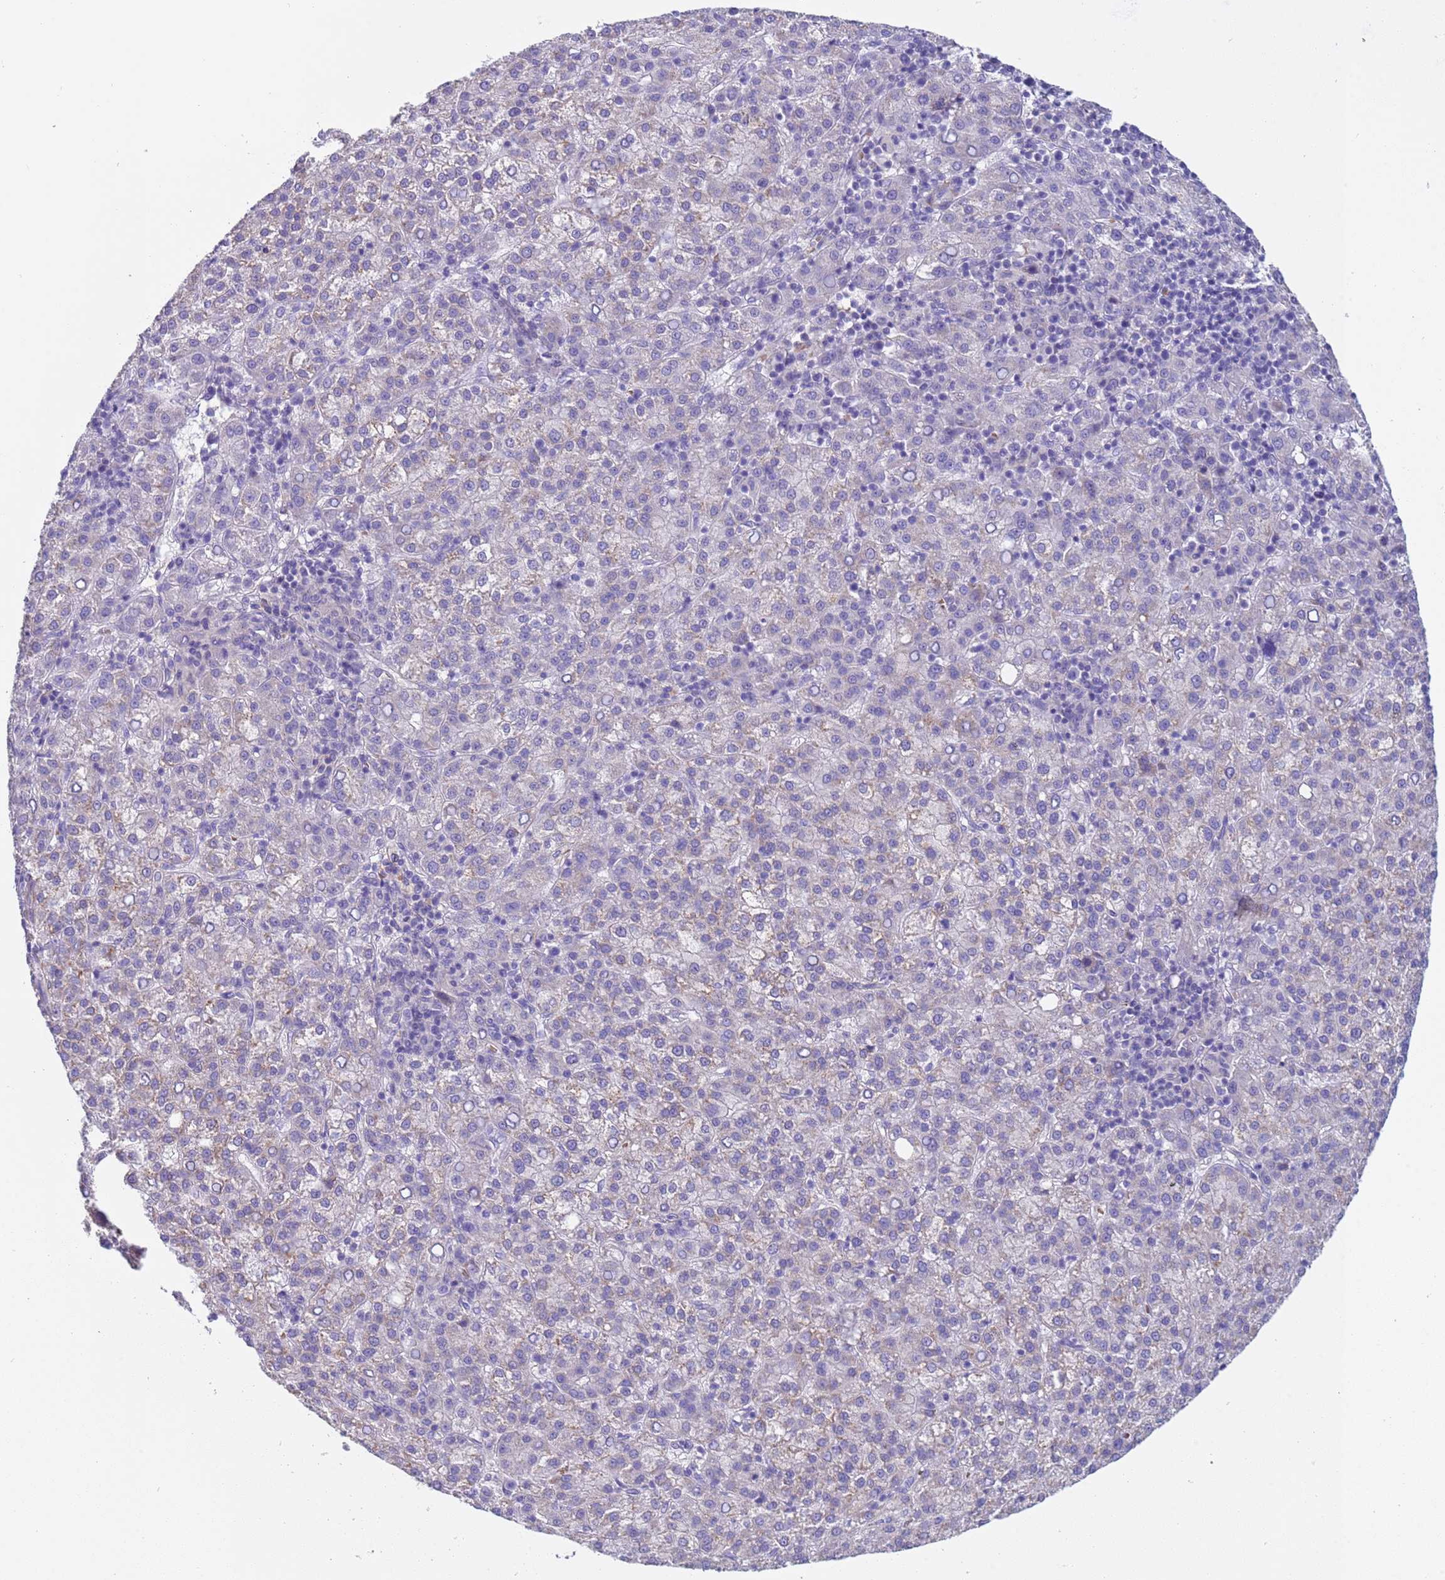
{"staining": {"intensity": "negative", "quantity": "none", "location": "none"}, "tissue": "liver cancer", "cell_type": "Tumor cells", "image_type": "cancer", "snomed": [{"axis": "morphology", "description": "Carcinoma, Hepatocellular, NOS"}, {"axis": "topography", "description": "Liver"}], "caption": "Immunohistochemistry of hepatocellular carcinoma (liver) shows no positivity in tumor cells.", "gene": "KBTBD3", "patient": {"sex": "female", "age": 58}}